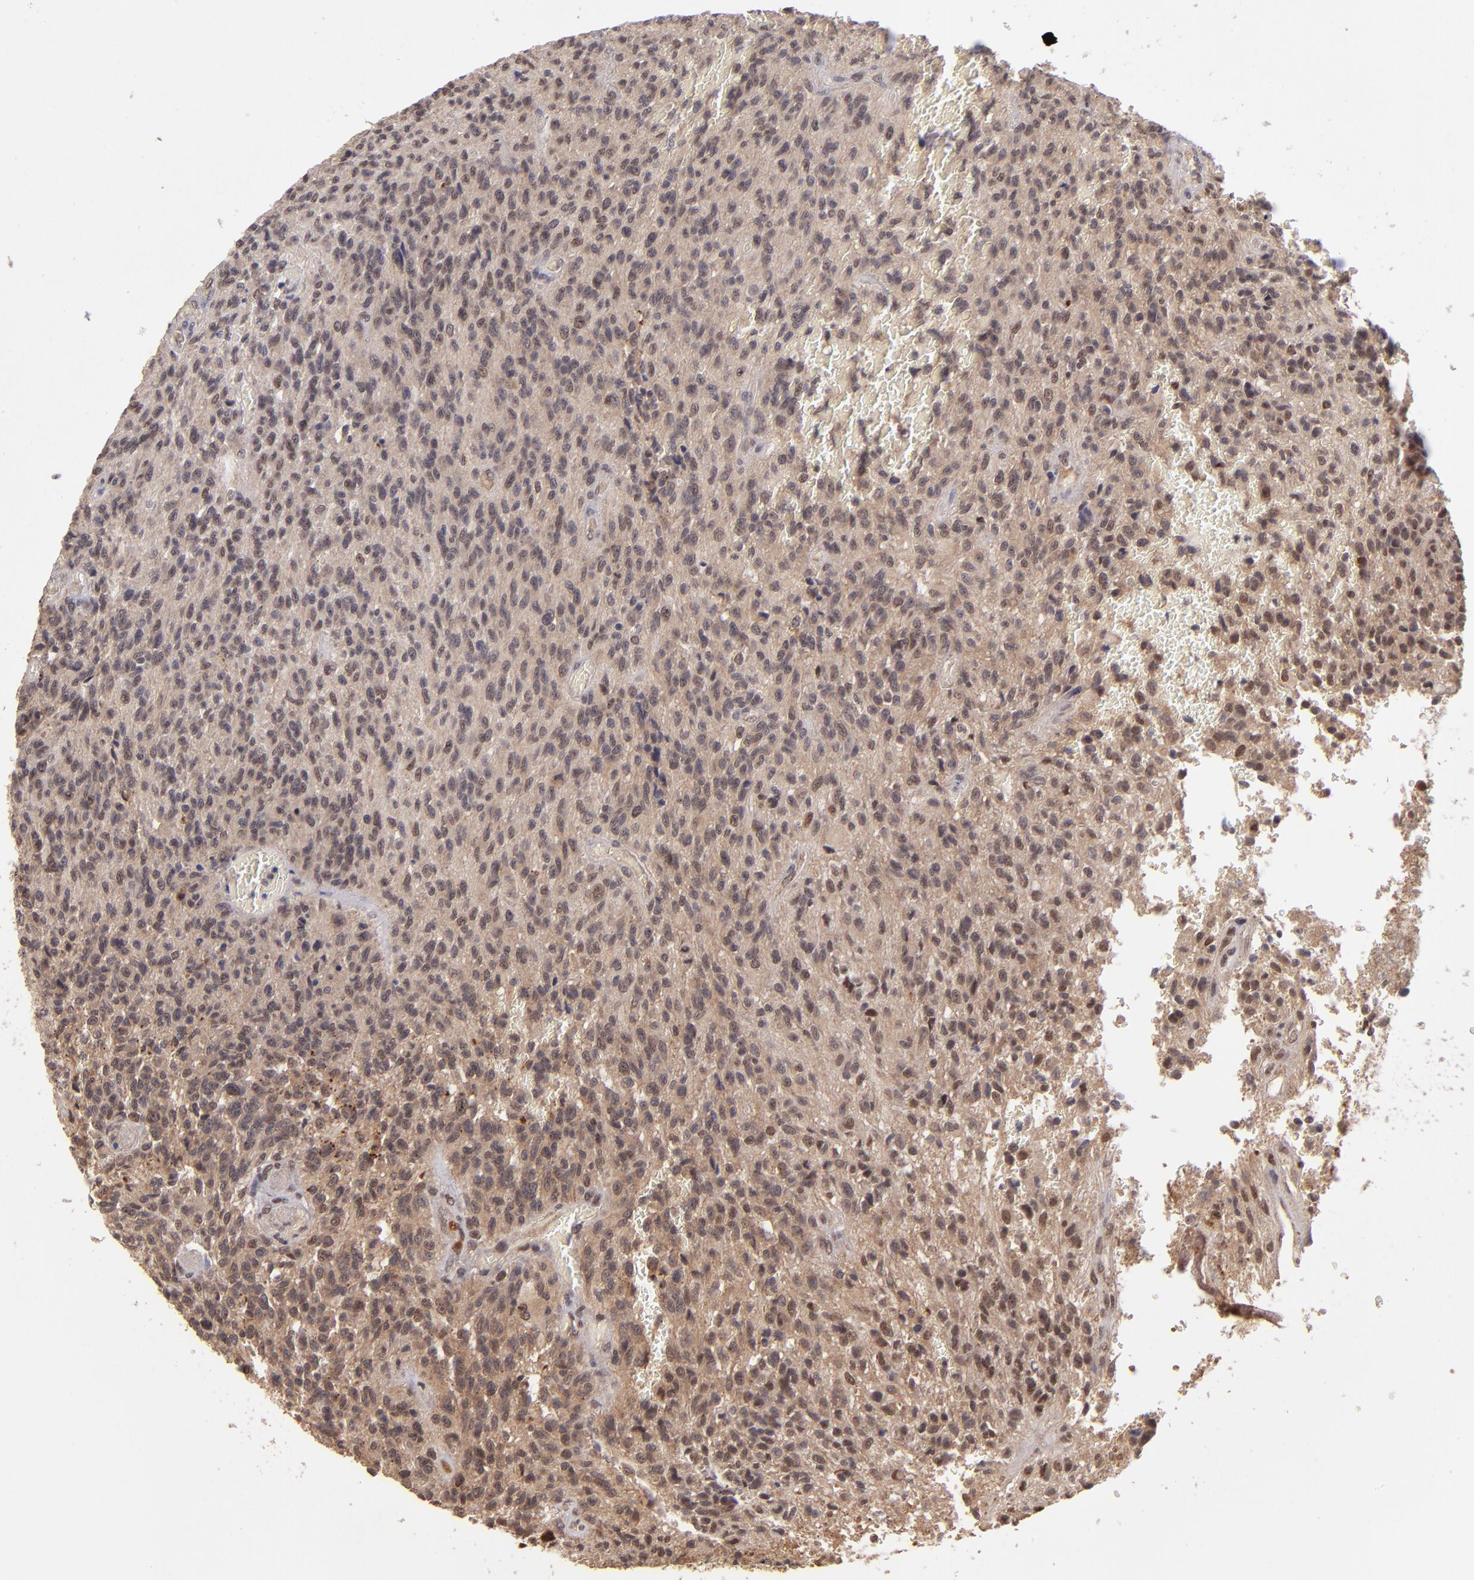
{"staining": {"intensity": "moderate", "quantity": "25%-75%", "location": "cytoplasmic/membranous,nuclear"}, "tissue": "glioma", "cell_type": "Tumor cells", "image_type": "cancer", "snomed": [{"axis": "morphology", "description": "Normal tissue, NOS"}, {"axis": "morphology", "description": "Glioma, malignant, High grade"}, {"axis": "topography", "description": "Cerebral cortex"}], "caption": "A brown stain labels moderate cytoplasmic/membranous and nuclear staining of a protein in human malignant glioma (high-grade) tumor cells.", "gene": "ABHD12B", "patient": {"sex": "male", "age": 56}}